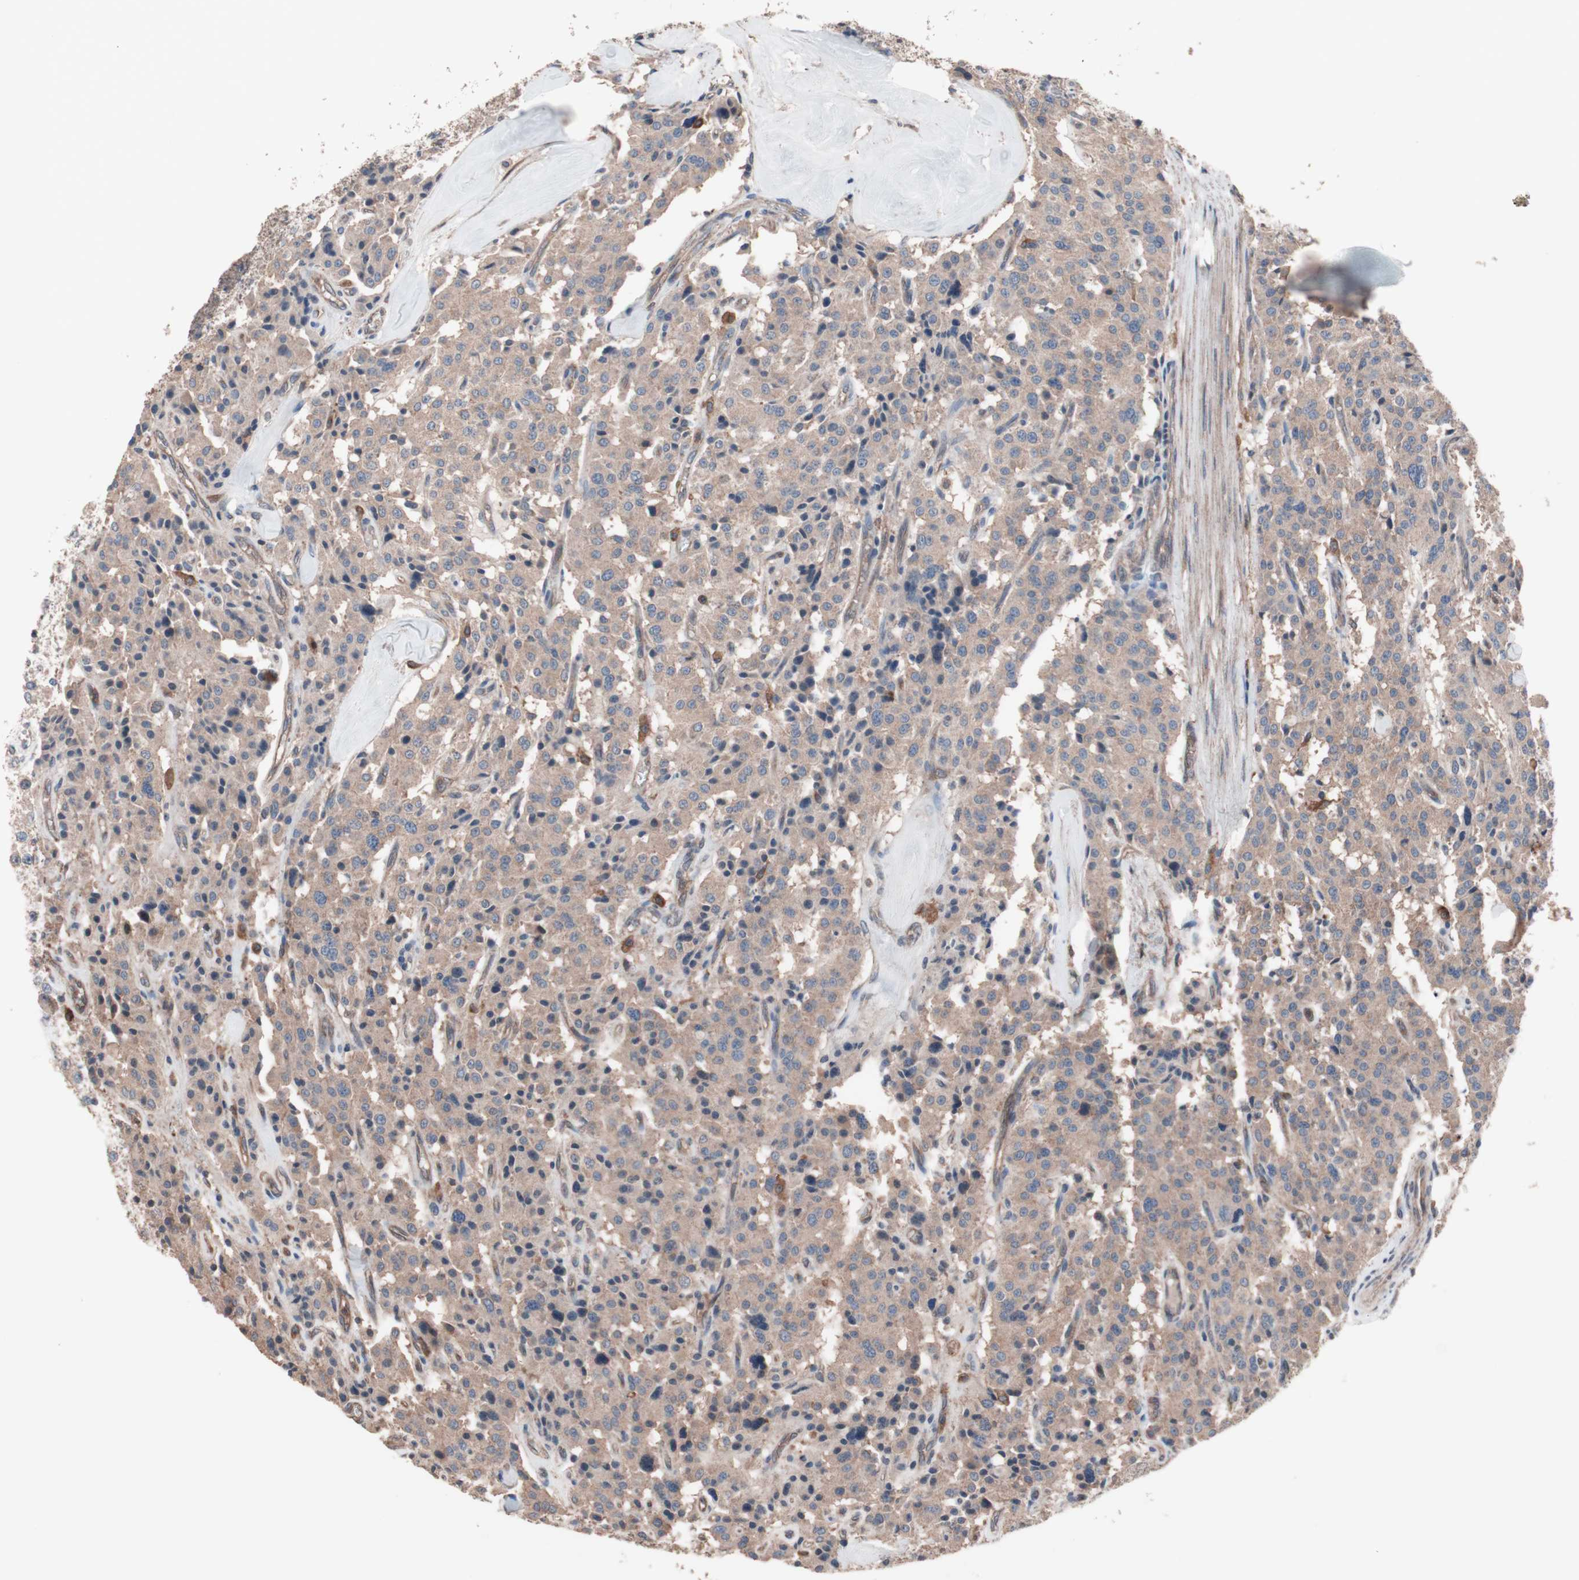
{"staining": {"intensity": "weak", "quantity": ">75%", "location": "cytoplasmic/membranous"}, "tissue": "carcinoid", "cell_type": "Tumor cells", "image_type": "cancer", "snomed": [{"axis": "morphology", "description": "Carcinoid, malignant, NOS"}, {"axis": "topography", "description": "Lung"}], "caption": "Weak cytoplasmic/membranous protein positivity is seen in approximately >75% of tumor cells in carcinoid.", "gene": "ATG7", "patient": {"sex": "male", "age": 30}}